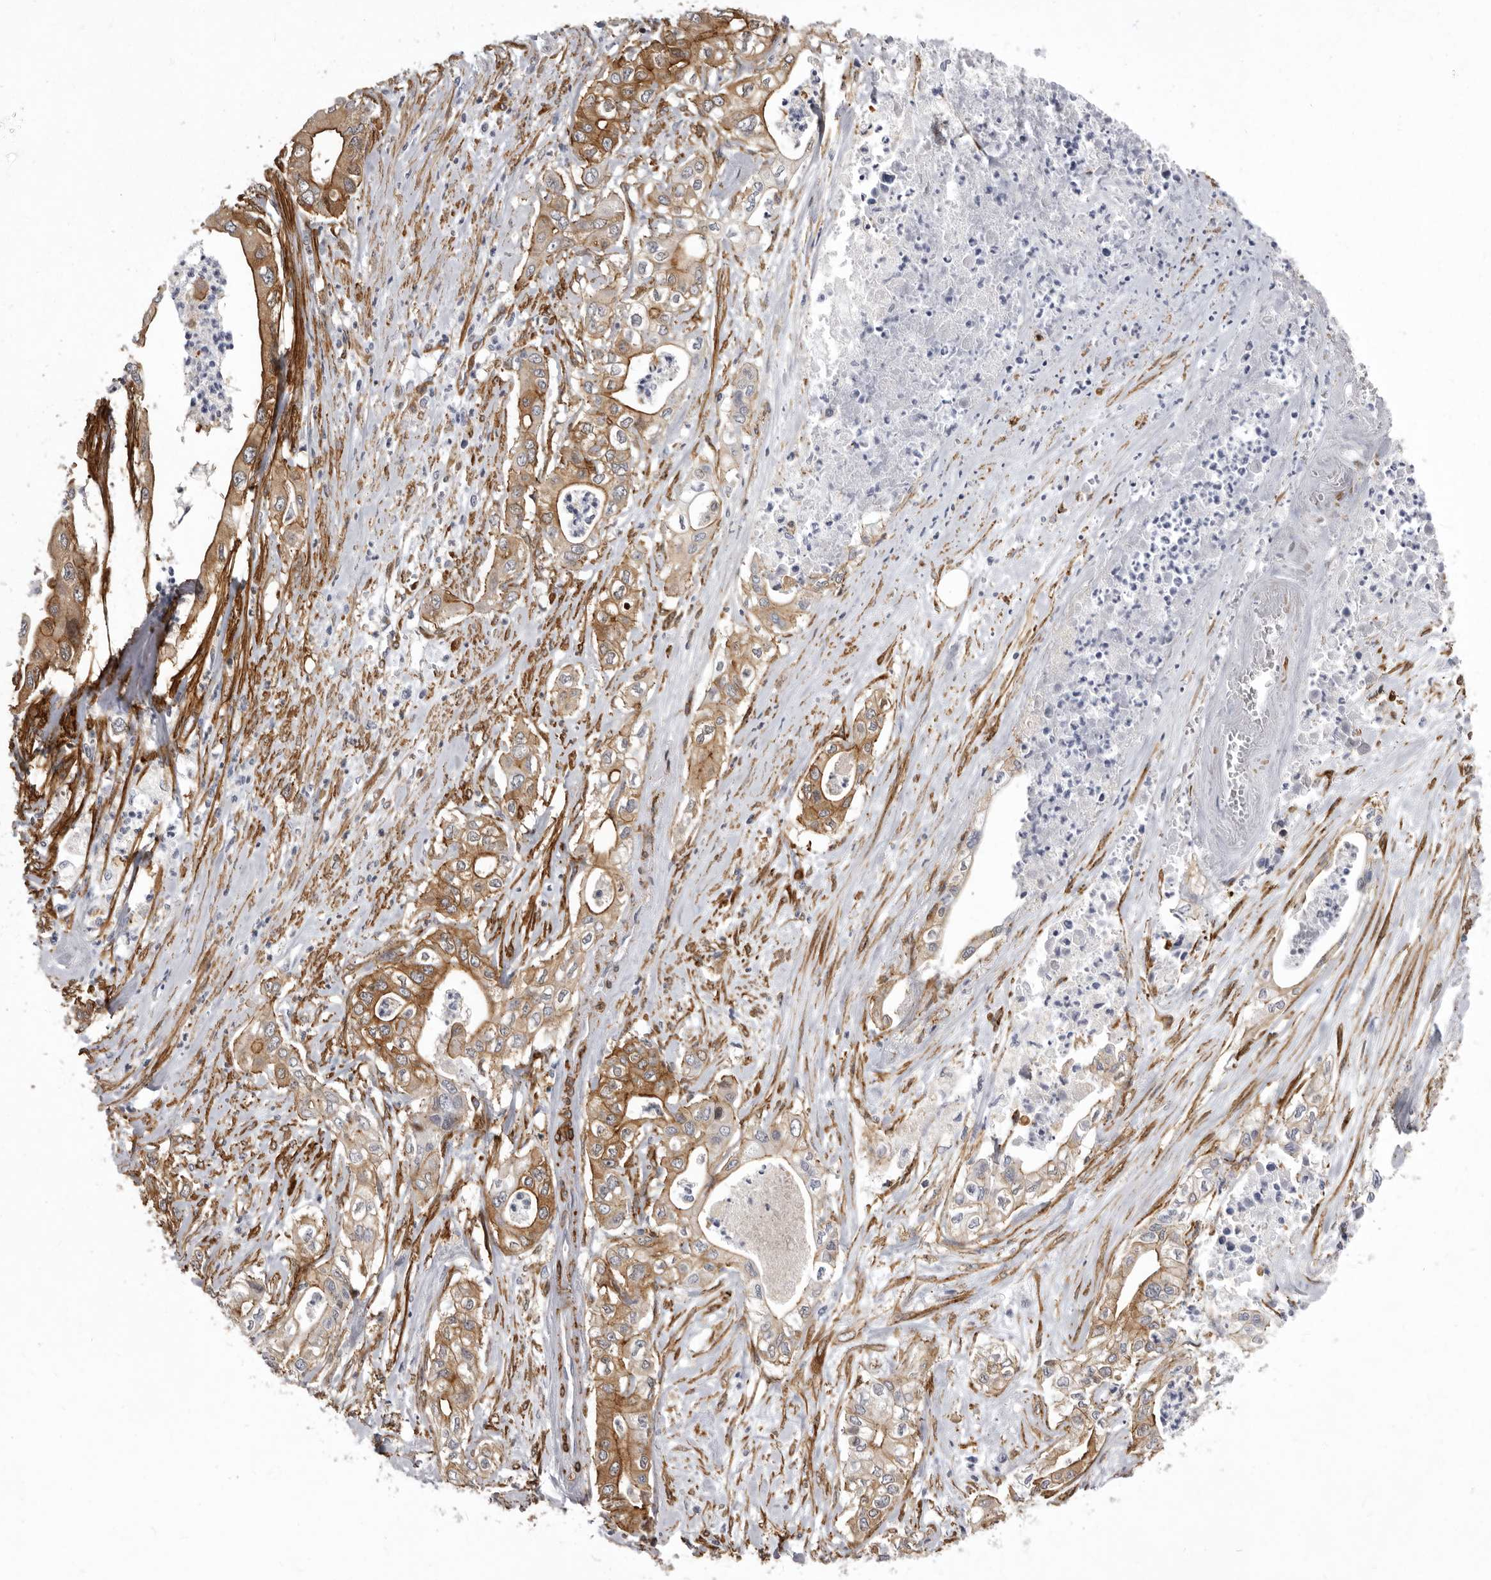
{"staining": {"intensity": "moderate", "quantity": ">75%", "location": "cytoplasmic/membranous"}, "tissue": "pancreatic cancer", "cell_type": "Tumor cells", "image_type": "cancer", "snomed": [{"axis": "morphology", "description": "Adenocarcinoma, NOS"}, {"axis": "topography", "description": "Pancreas"}], "caption": "Immunohistochemical staining of pancreatic cancer reveals moderate cytoplasmic/membranous protein expression in approximately >75% of tumor cells.", "gene": "ENAH", "patient": {"sex": "female", "age": 78}}